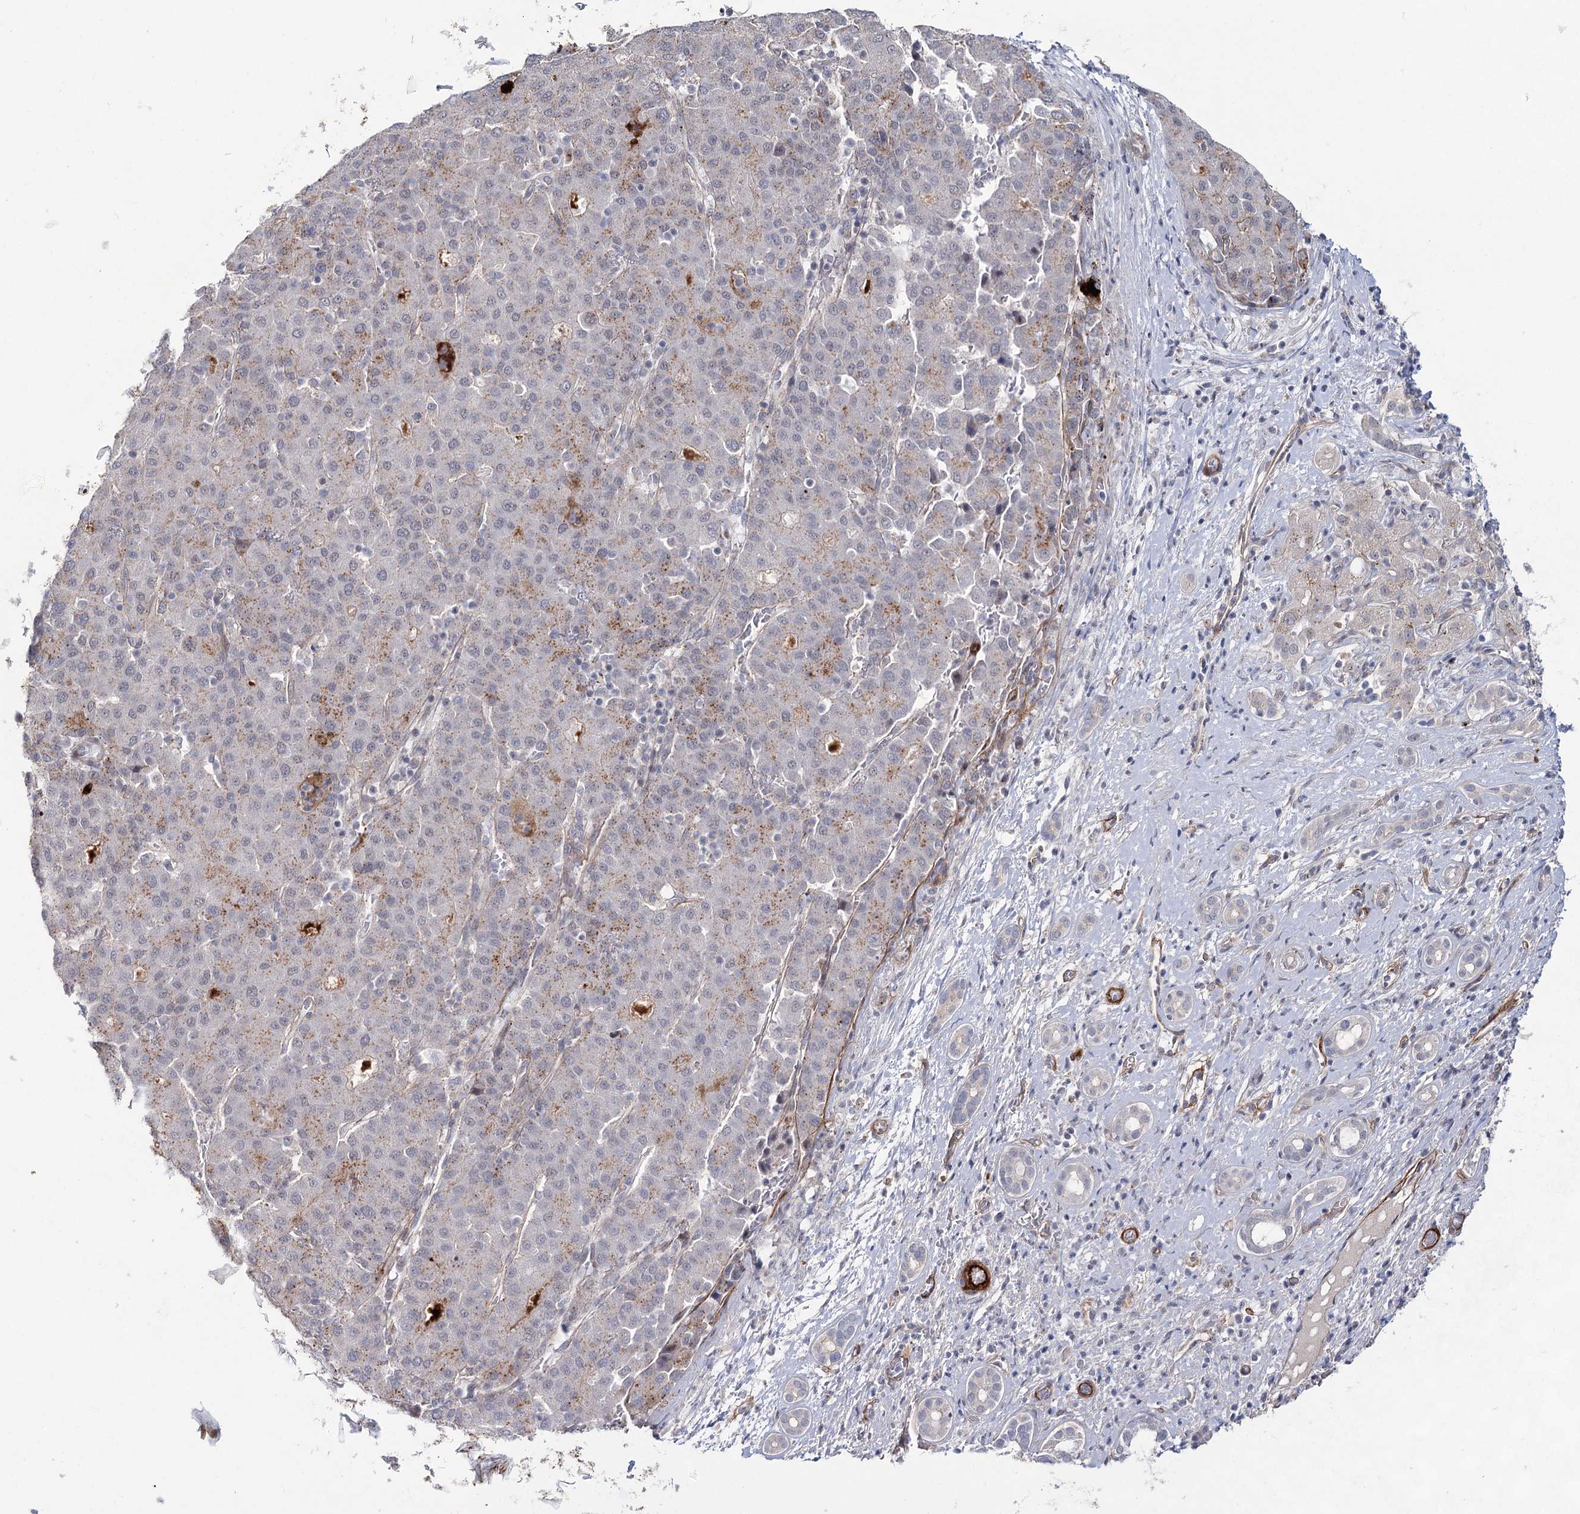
{"staining": {"intensity": "moderate", "quantity": "<25%", "location": "cytoplasmic/membranous"}, "tissue": "liver cancer", "cell_type": "Tumor cells", "image_type": "cancer", "snomed": [{"axis": "morphology", "description": "Carcinoma, Hepatocellular, NOS"}, {"axis": "topography", "description": "Liver"}], "caption": "Tumor cells reveal moderate cytoplasmic/membranous expression in about <25% of cells in liver cancer.", "gene": "ATL2", "patient": {"sex": "male", "age": 65}}